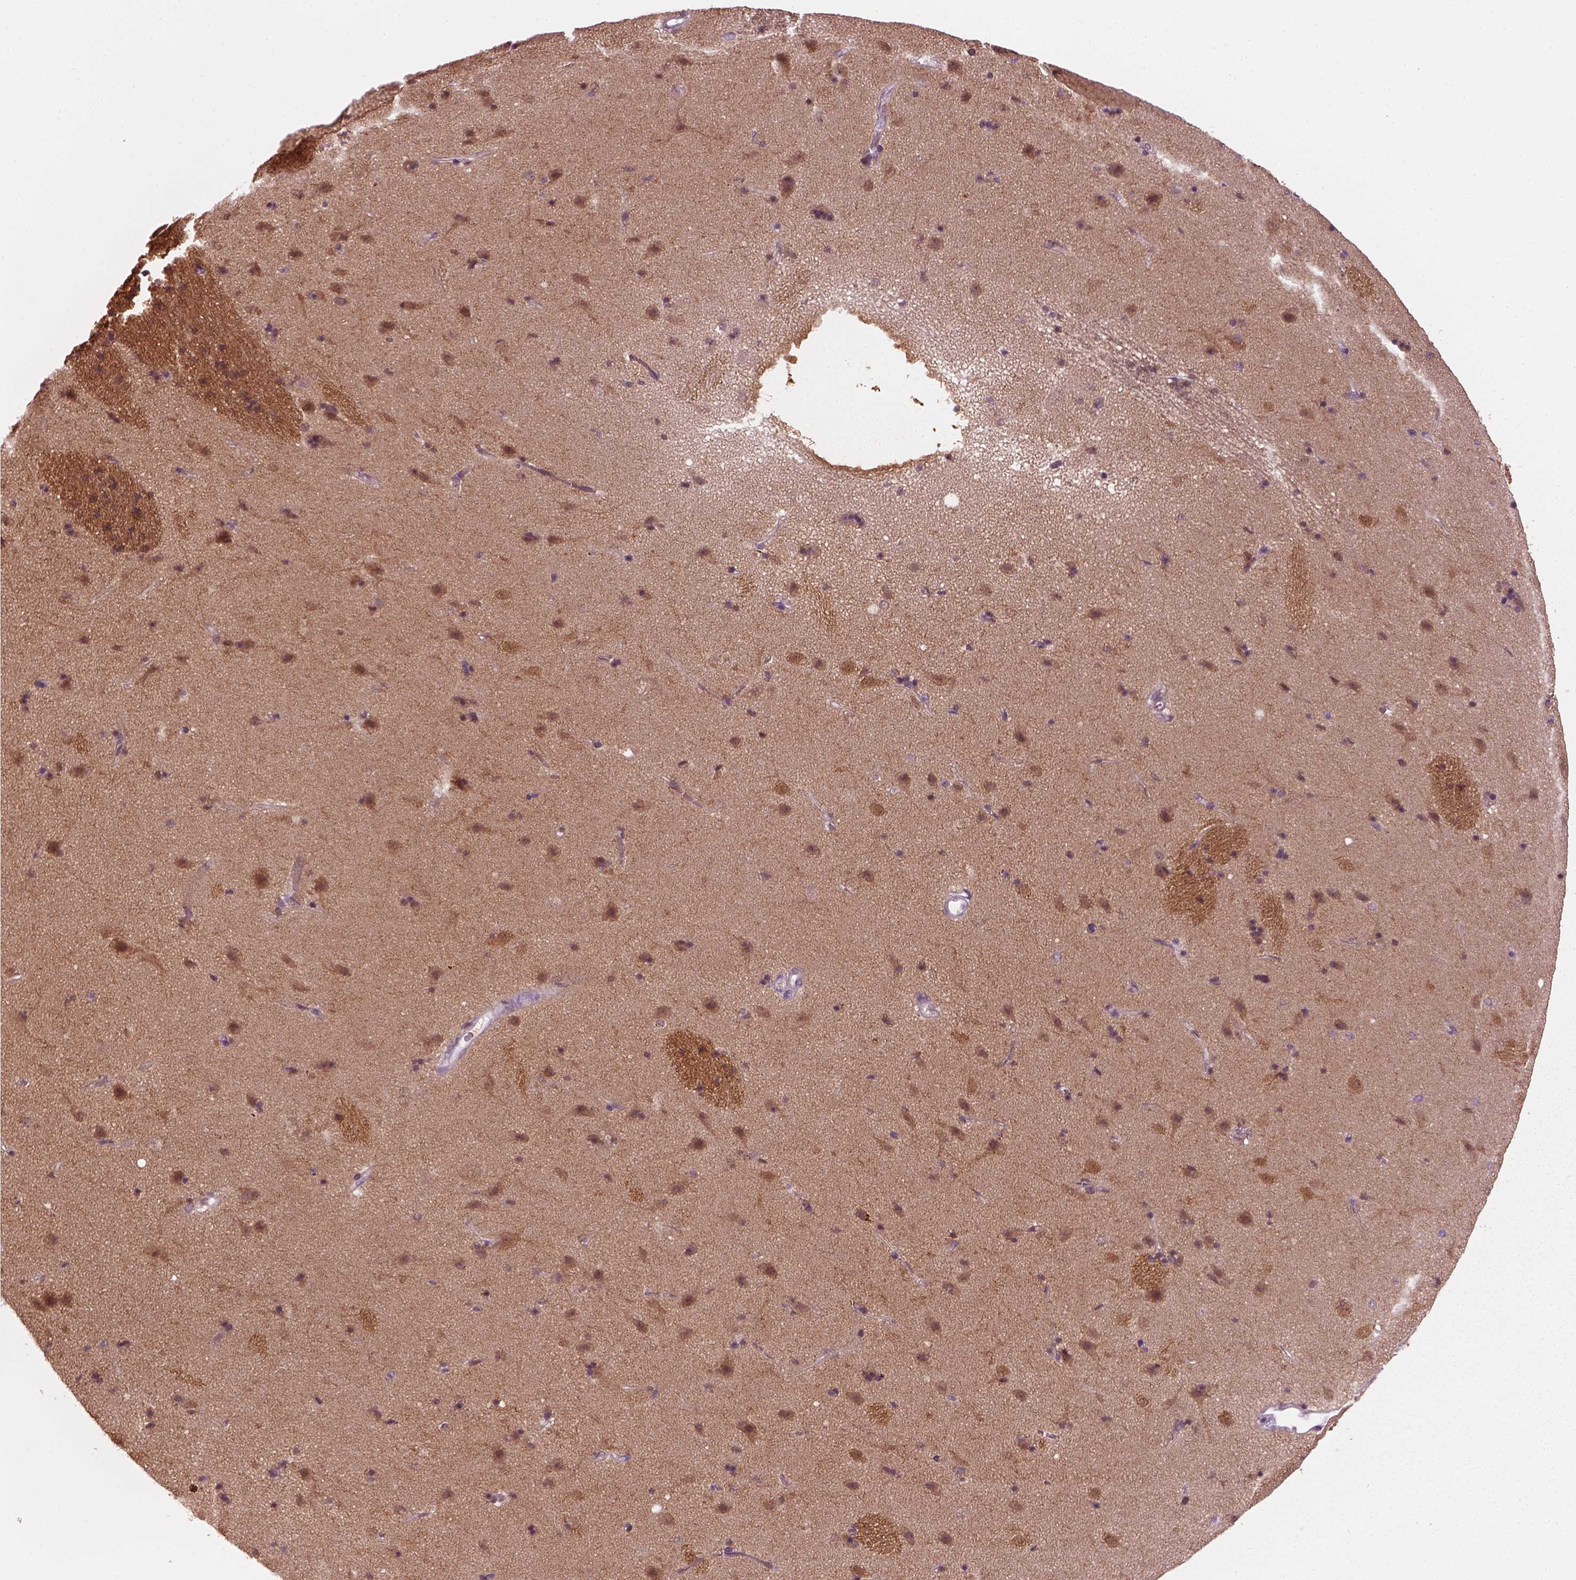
{"staining": {"intensity": "strong", "quantity": "<25%", "location": "cytoplasmic/membranous"}, "tissue": "caudate", "cell_type": "Glial cells", "image_type": "normal", "snomed": [{"axis": "morphology", "description": "Normal tissue, NOS"}, {"axis": "topography", "description": "Lateral ventricle wall"}], "caption": "Immunohistochemistry of unremarkable caudate displays medium levels of strong cytoplasmic/membranous expression in about <25% of glial cells. (Brightfield microscopy of DAB IHC at high magnification).", "gene": "DPYSL5", "patient": {"sex": "female", "age": 71}}